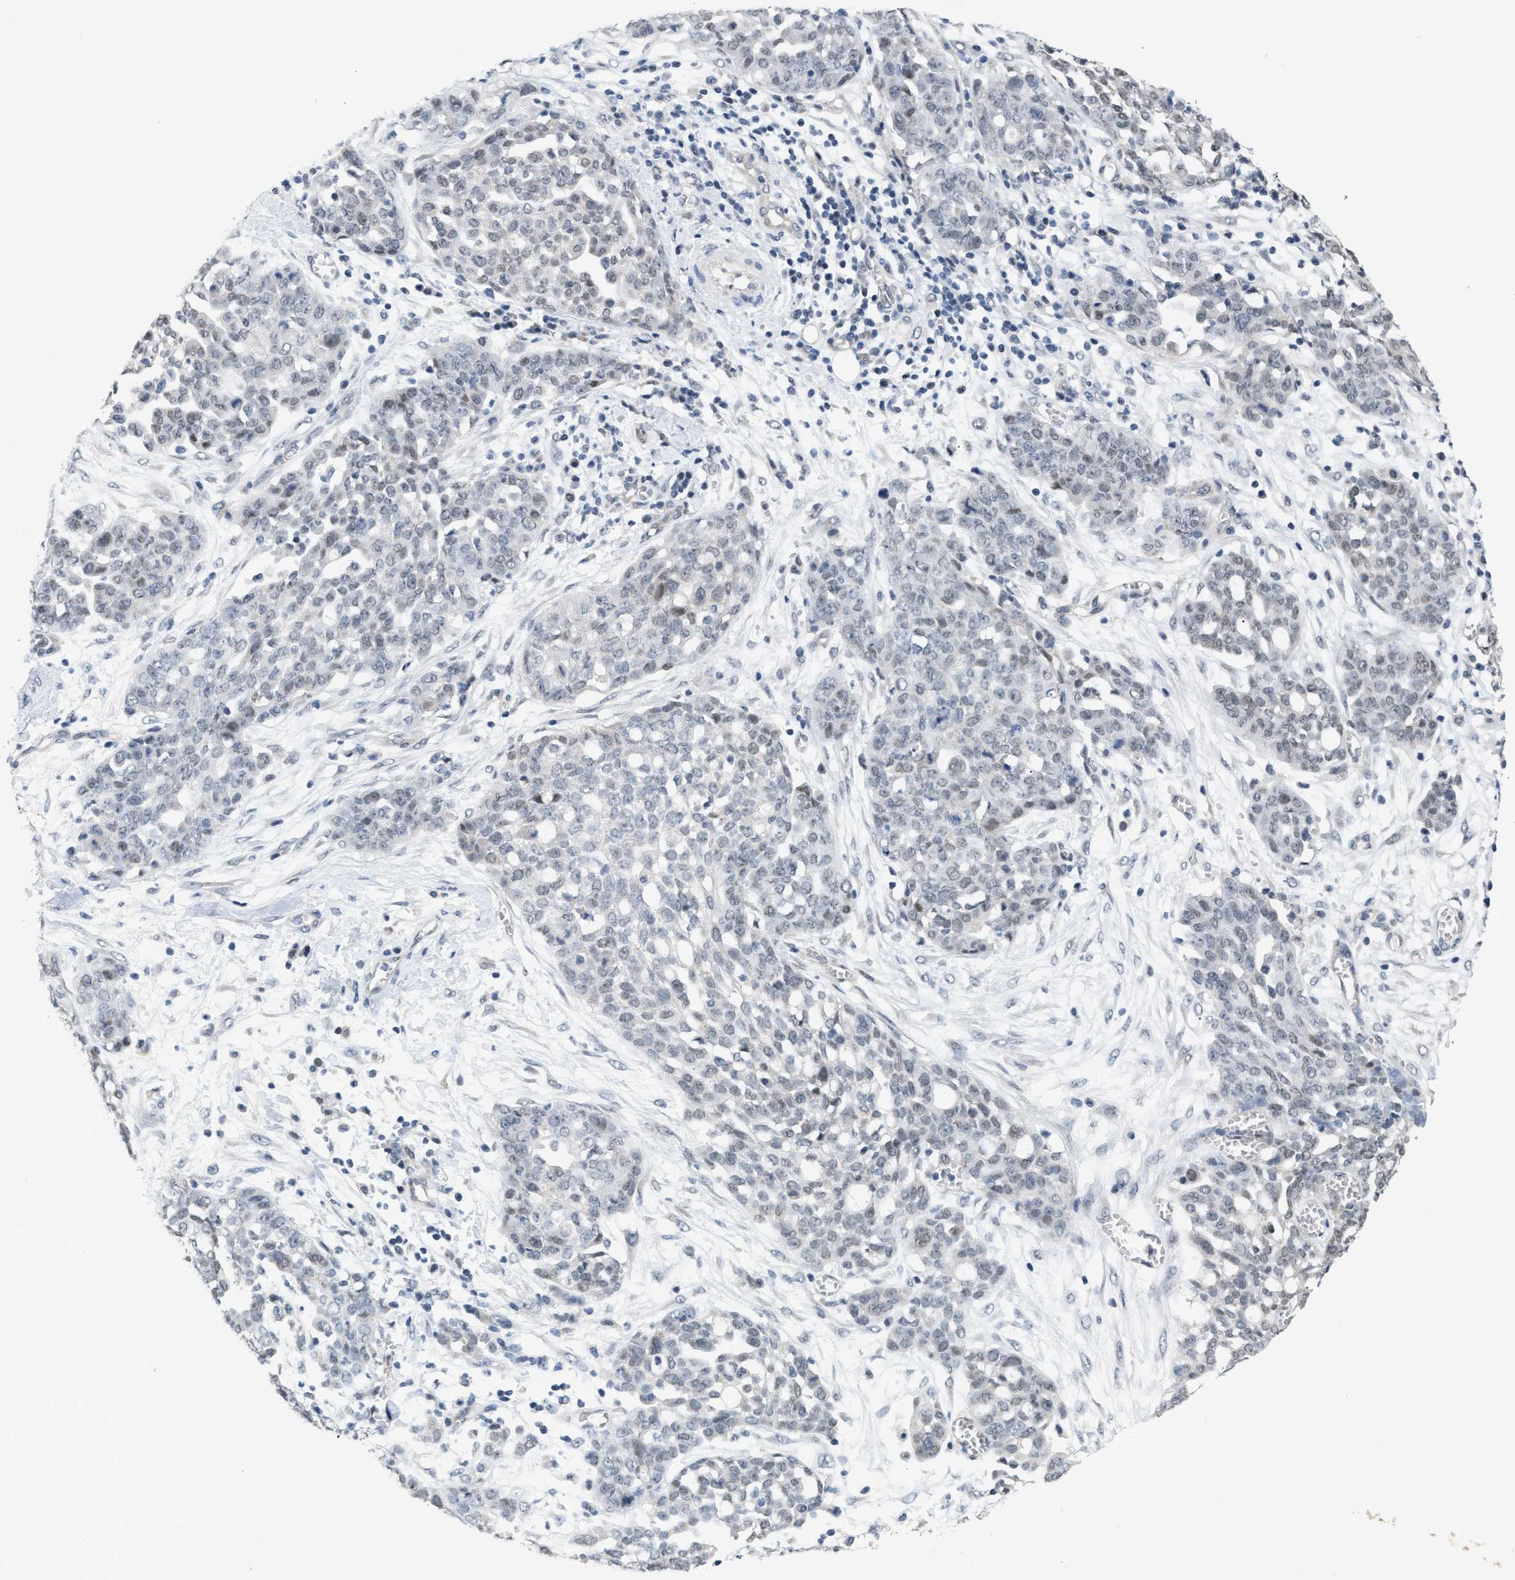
{"staining": {"intensity": "negative", "quantity": "none", "location": "none"}, "tissue": "ovarian cancer", "cell_type": "Tumor cells", "image_type": "cancer", "snomed": [{"axis": "morphology", "description": "Cystadenocarcinoma, serous, NOS"}, {"axis": "topography", "description": "Soft tissue"}, {"axis": "topography", "description": "Ovary"}], "caption": "This is a histopathology image of immunohistochemistry (IHC) staining of serous cystadenocarcinoma (ovarian), which shows no positivity in tumor cells.", "gene": "TXNRD3", "patient": {"sex": "female", "age": 57}}